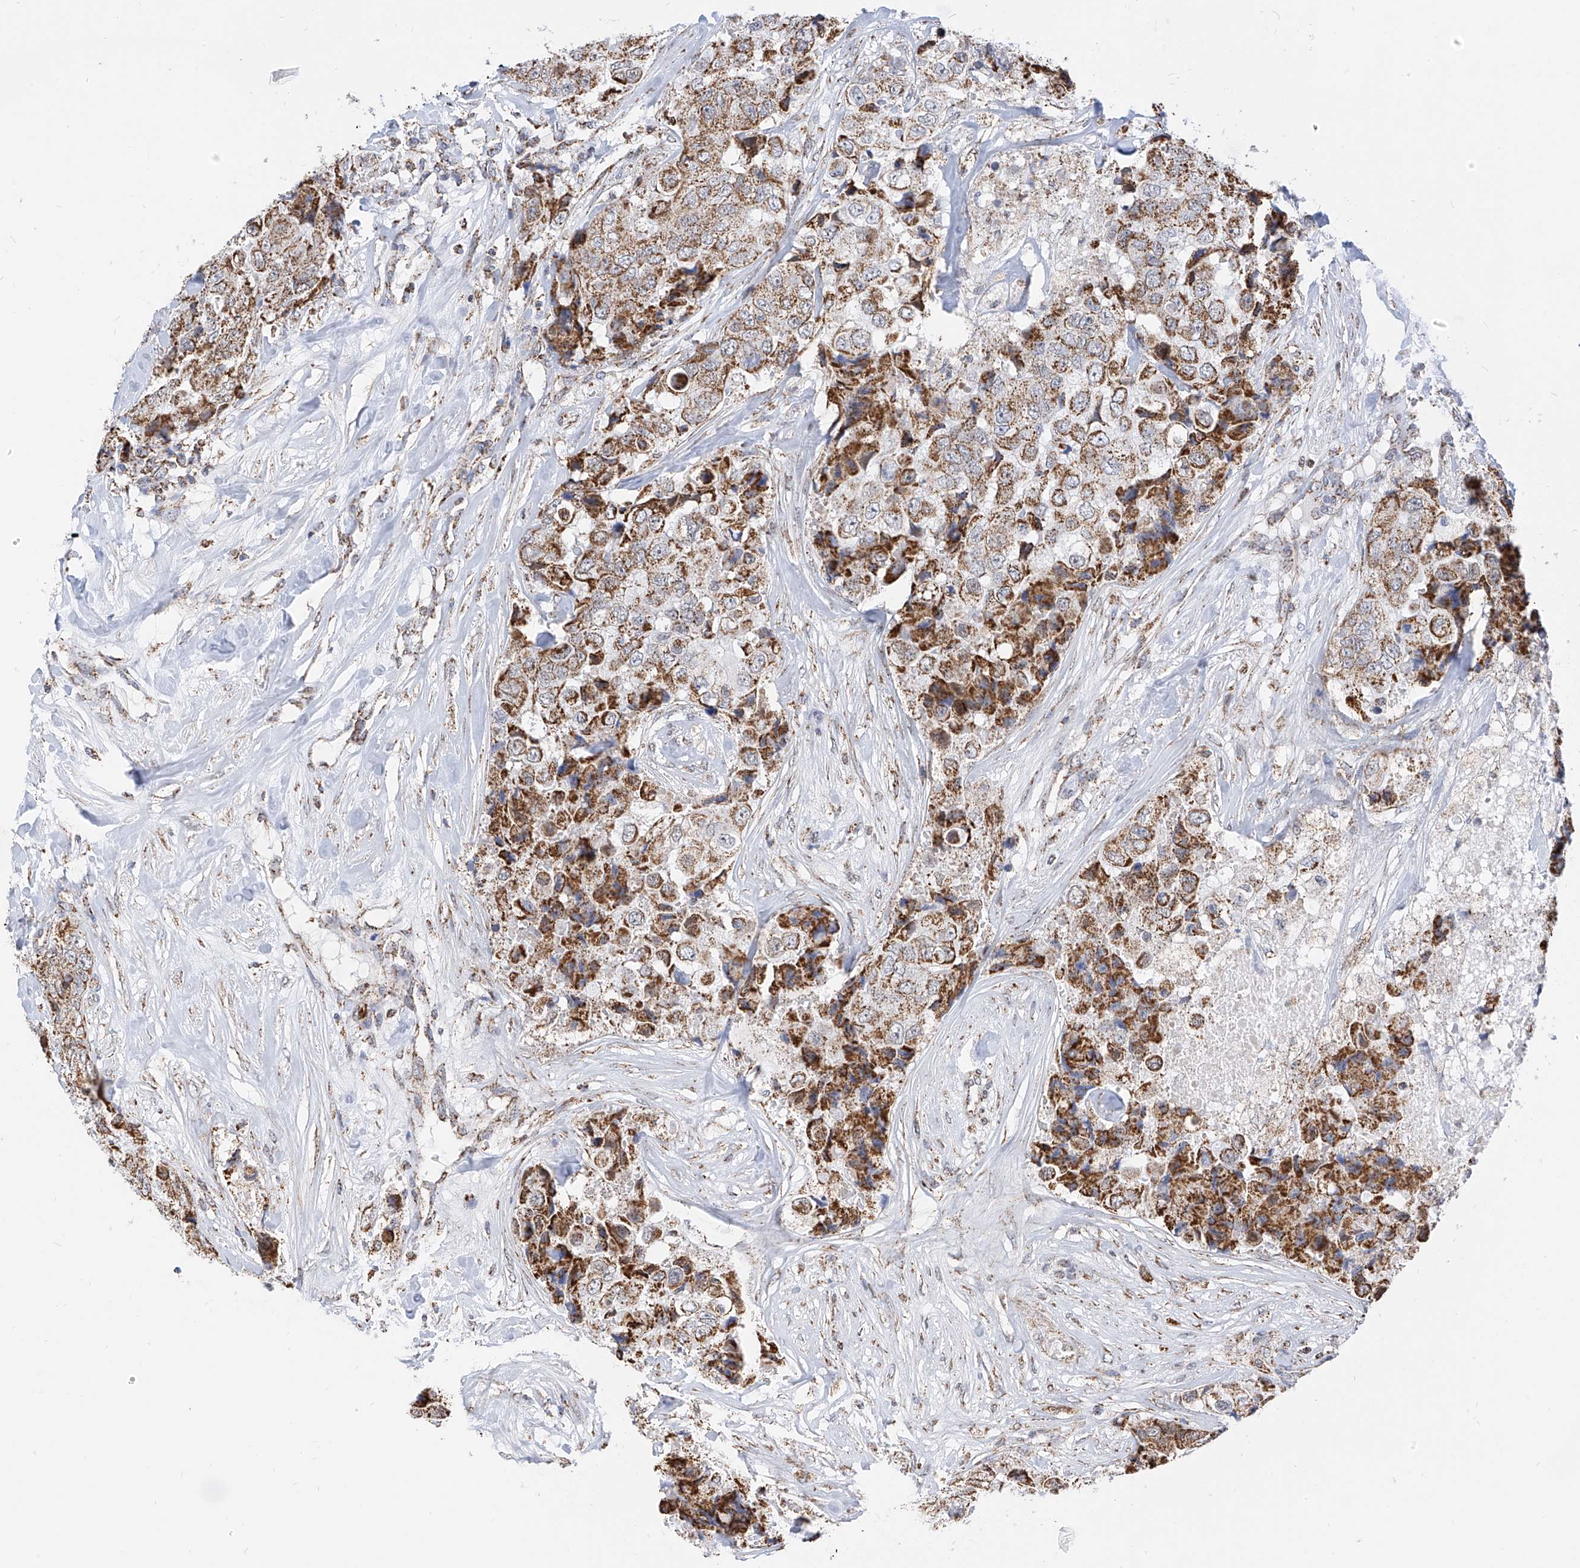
{"staining": {"intensity": "strong", "quantity": ">75%", "location": "cytoplasmic/membranous"}, "tissue": "breast cancer", "cell_type": "Tumor cells", "image_type": "cancer", "snomed": [{"axis": "morphology", "description": "Duct carcinoma"}, {"axis": "topography", "description": "Breast"}], "caption": "A brown stain labels strong cytoplasmic/membranous staining of a protein in breast infiltrating ductal carcinoma tumor cells. (DAB (3,3'-diaminobenzidine) IHC with brightfield microscopy, high magnification).", "gene": "NALCN", "patient": {"sex": "female", "age": 62}}